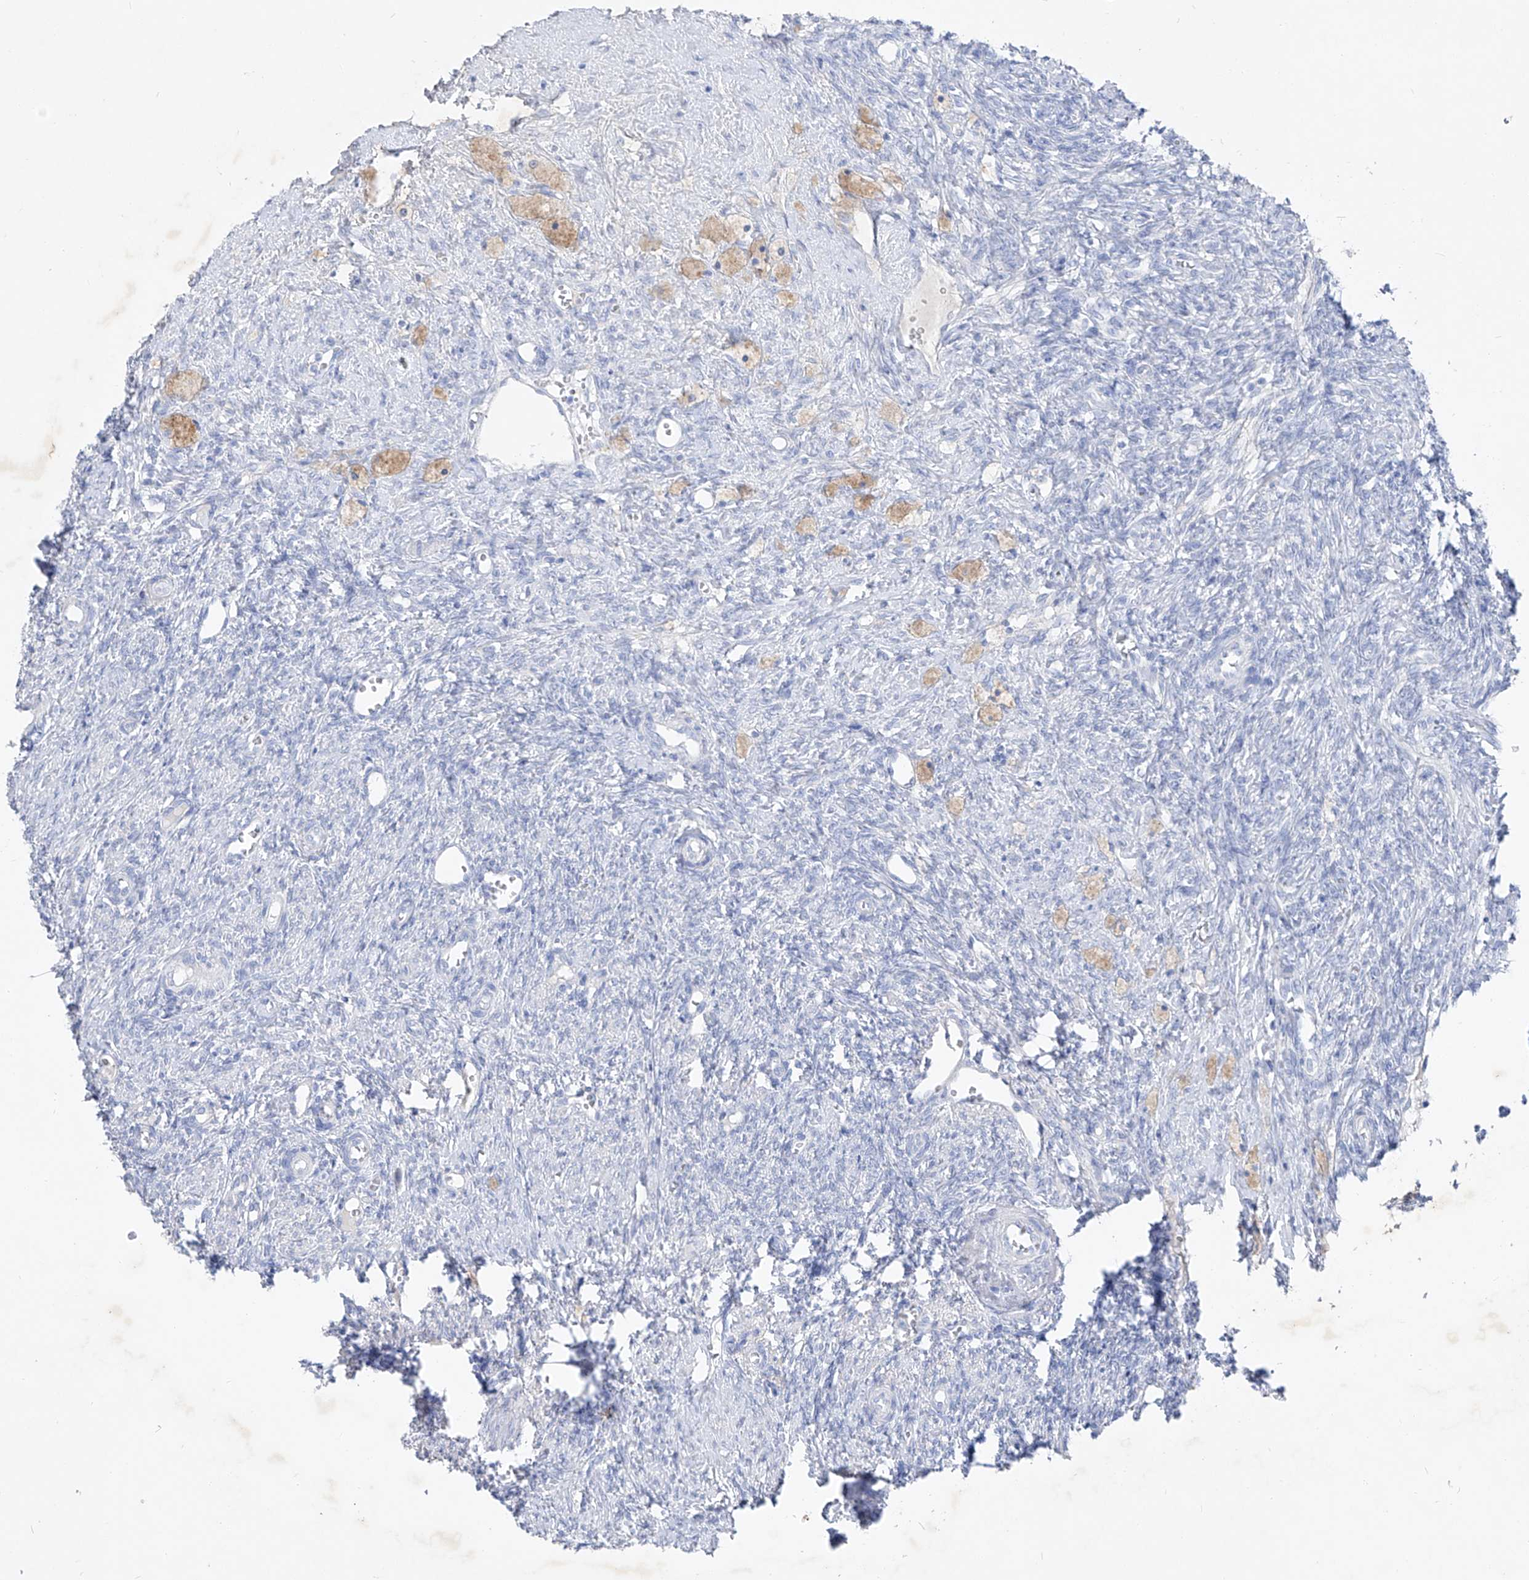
{"staining": {"intensity": "negative", "quantity": "none", "location": "none"}, "tissue": "ovary", "cell_type": "Ovarian stroma cells", "image_type": "normal", "snomed": [{"axis": "morphology", "description": "Normal tissue, NOS"}, {"axis": "topography", "description": "Ovary"}], "caption": "An immunohistochemistry micrograph of unremarkable ovary is shown. There is no staining in ovarian stroma cells of ovary.", "gene": "FRS3", "patient": {"sex": "female", "age": 41}}